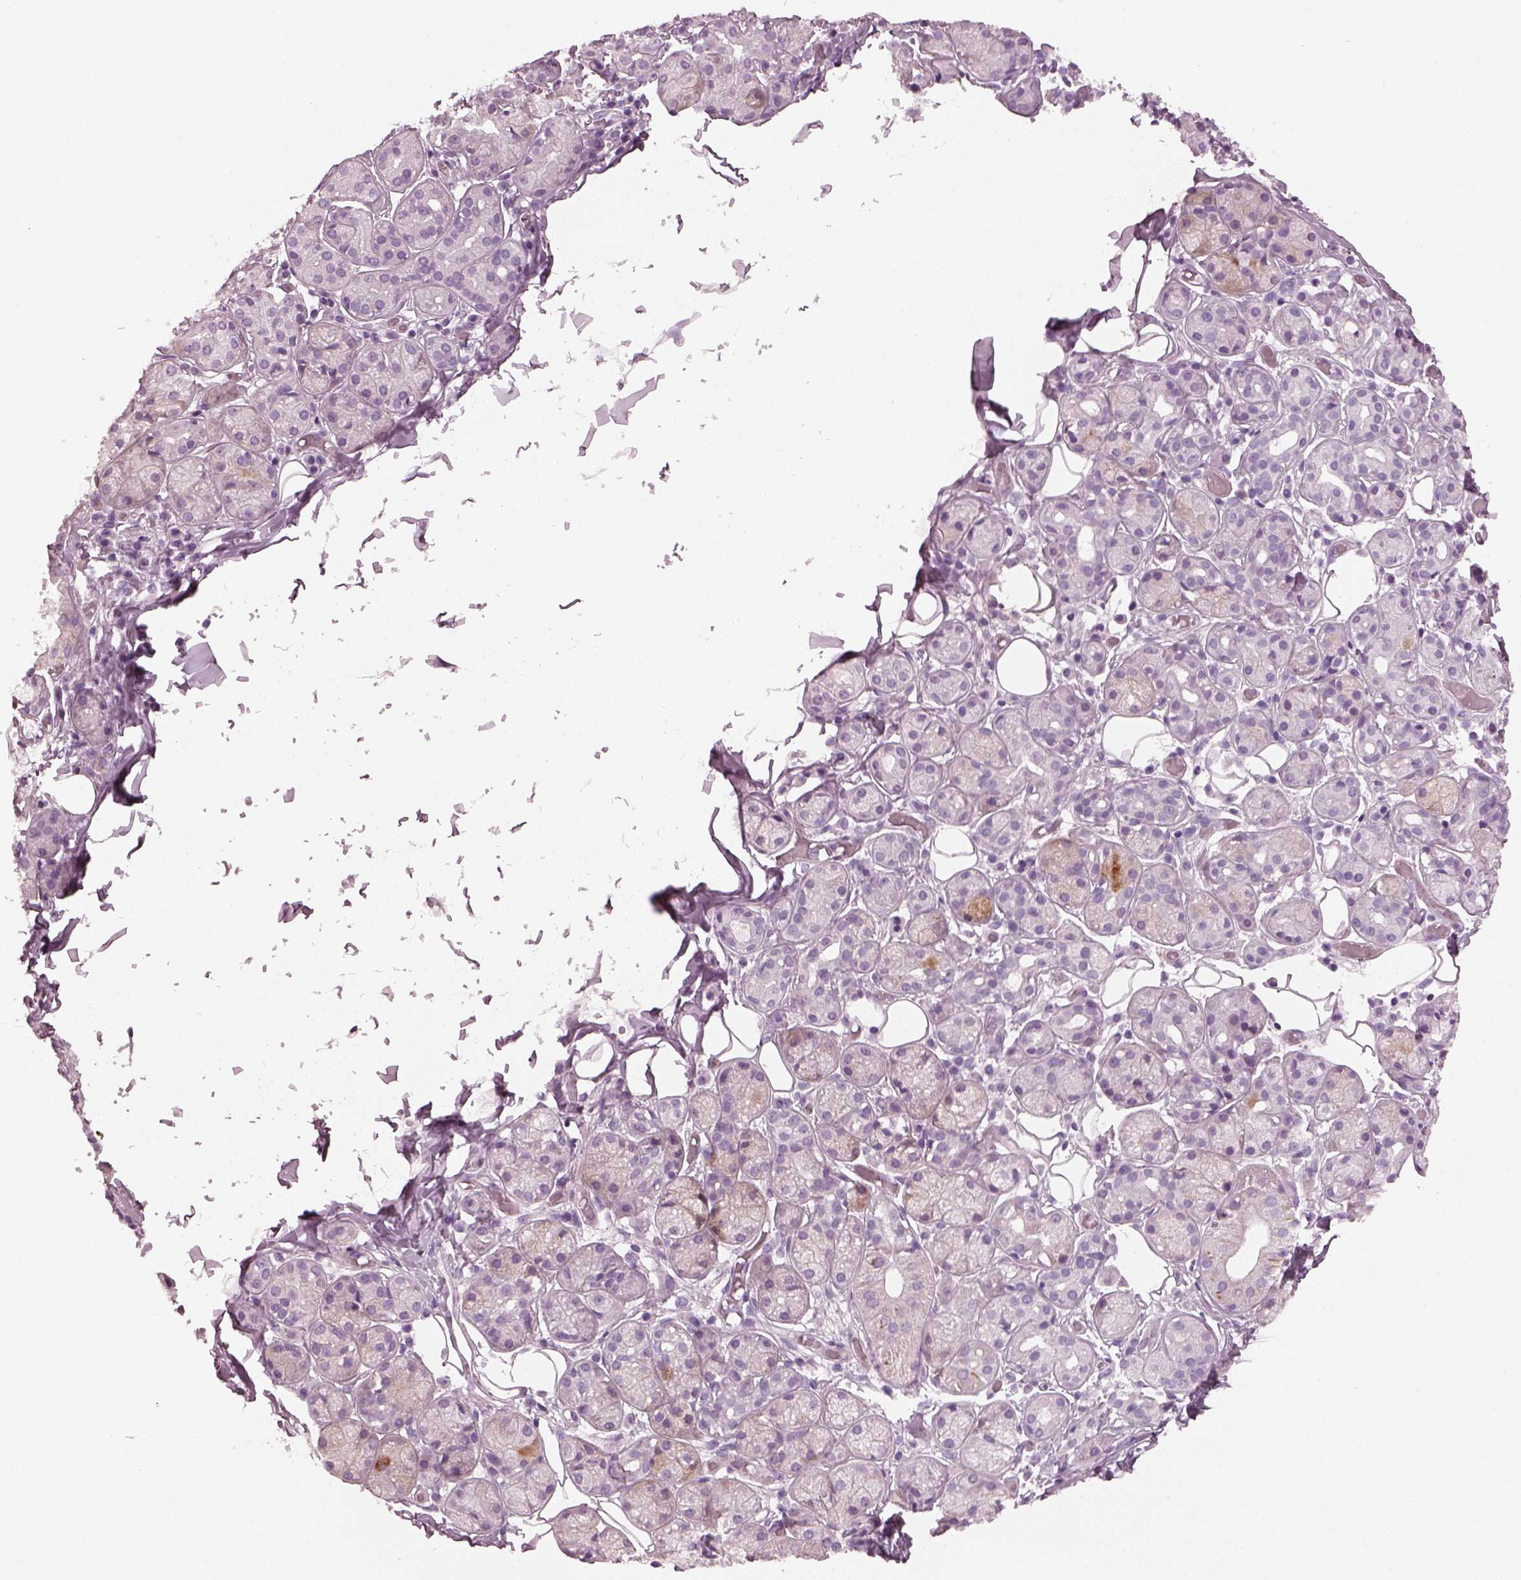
{"staining": {"intensity": "moderate", "quantity": "<25%", "location": "cytoplasmic/membranous"}, "tissue": "salivary gland", "cell_type": "Glandular cells", "image_type": "normal", "snomed": [{"axis": "morphology", "description": "Normal tissue, NOS"}, {"axis": "topography", "description": "Salivary gland"}, {"axis": "topography", "description": "Peripheral nerve tissue"}], "caption": "The immunohistochemical stain highlights moderate cytoplasmic/membranous expression in glandular cells of unremarkable salivary gland. The protein is shown in brown color, while the nuclei are stained blue.", "gene": "PDC", "patient": {"sex": "male", "age": 71}}